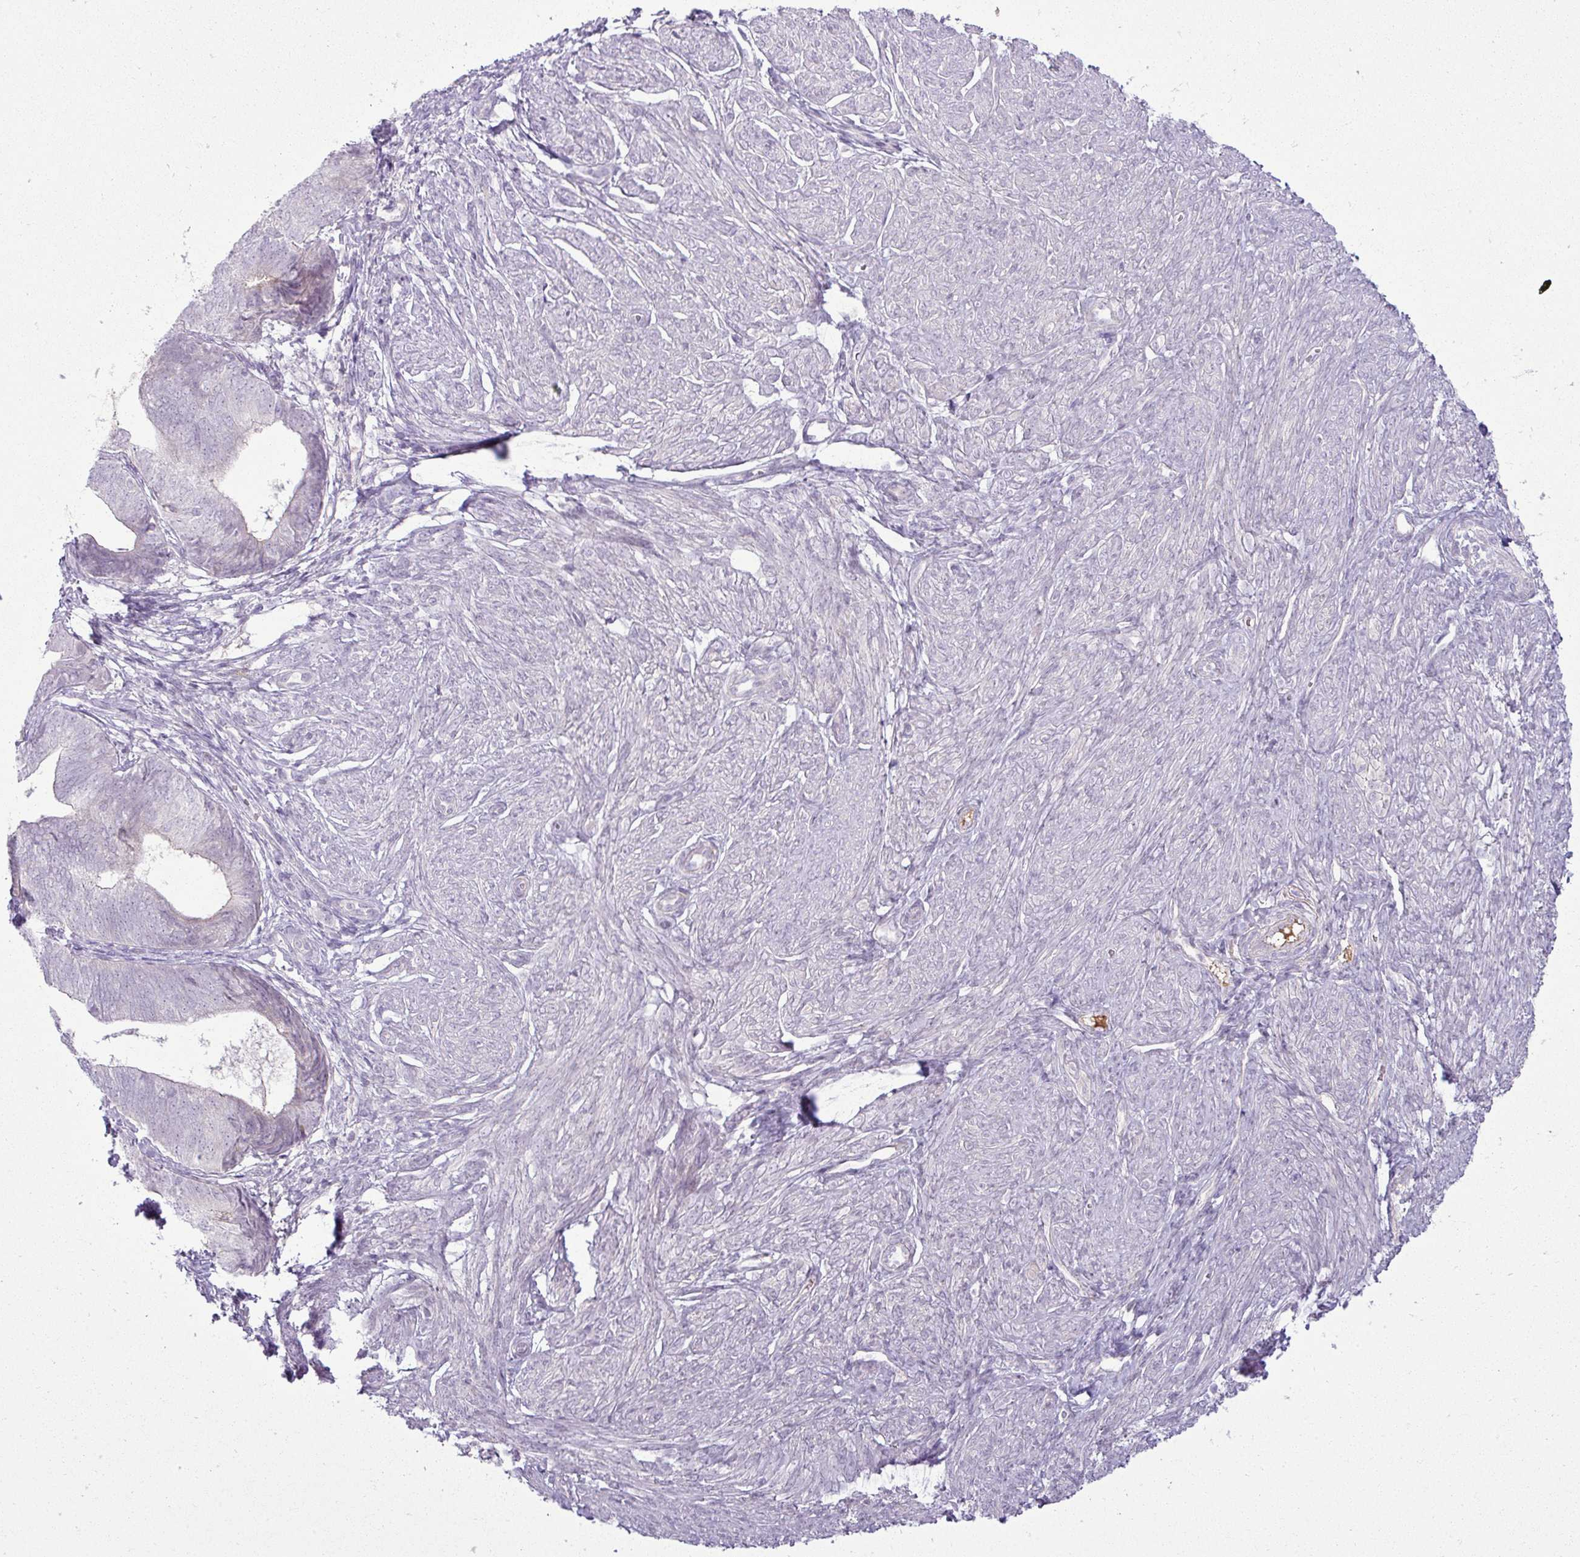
{"staining": {"intensity": "negative", "quantity": "none", "location": "none"}, "tissue": "endometrial cancer", "cell_type": "Tumor cells", "image_type": "cancer", "snomed": [{"axis": "morphology", "description": "Adenocarcinoma, NOS"}, {"axis": "topography", "description": "Endometrium"}], "caption": "Tumor cells are negative for protein expression in human endometrial adenocarcinoma.", "gene": "APOM", "patient": {"sex": "female", "age": 87}}